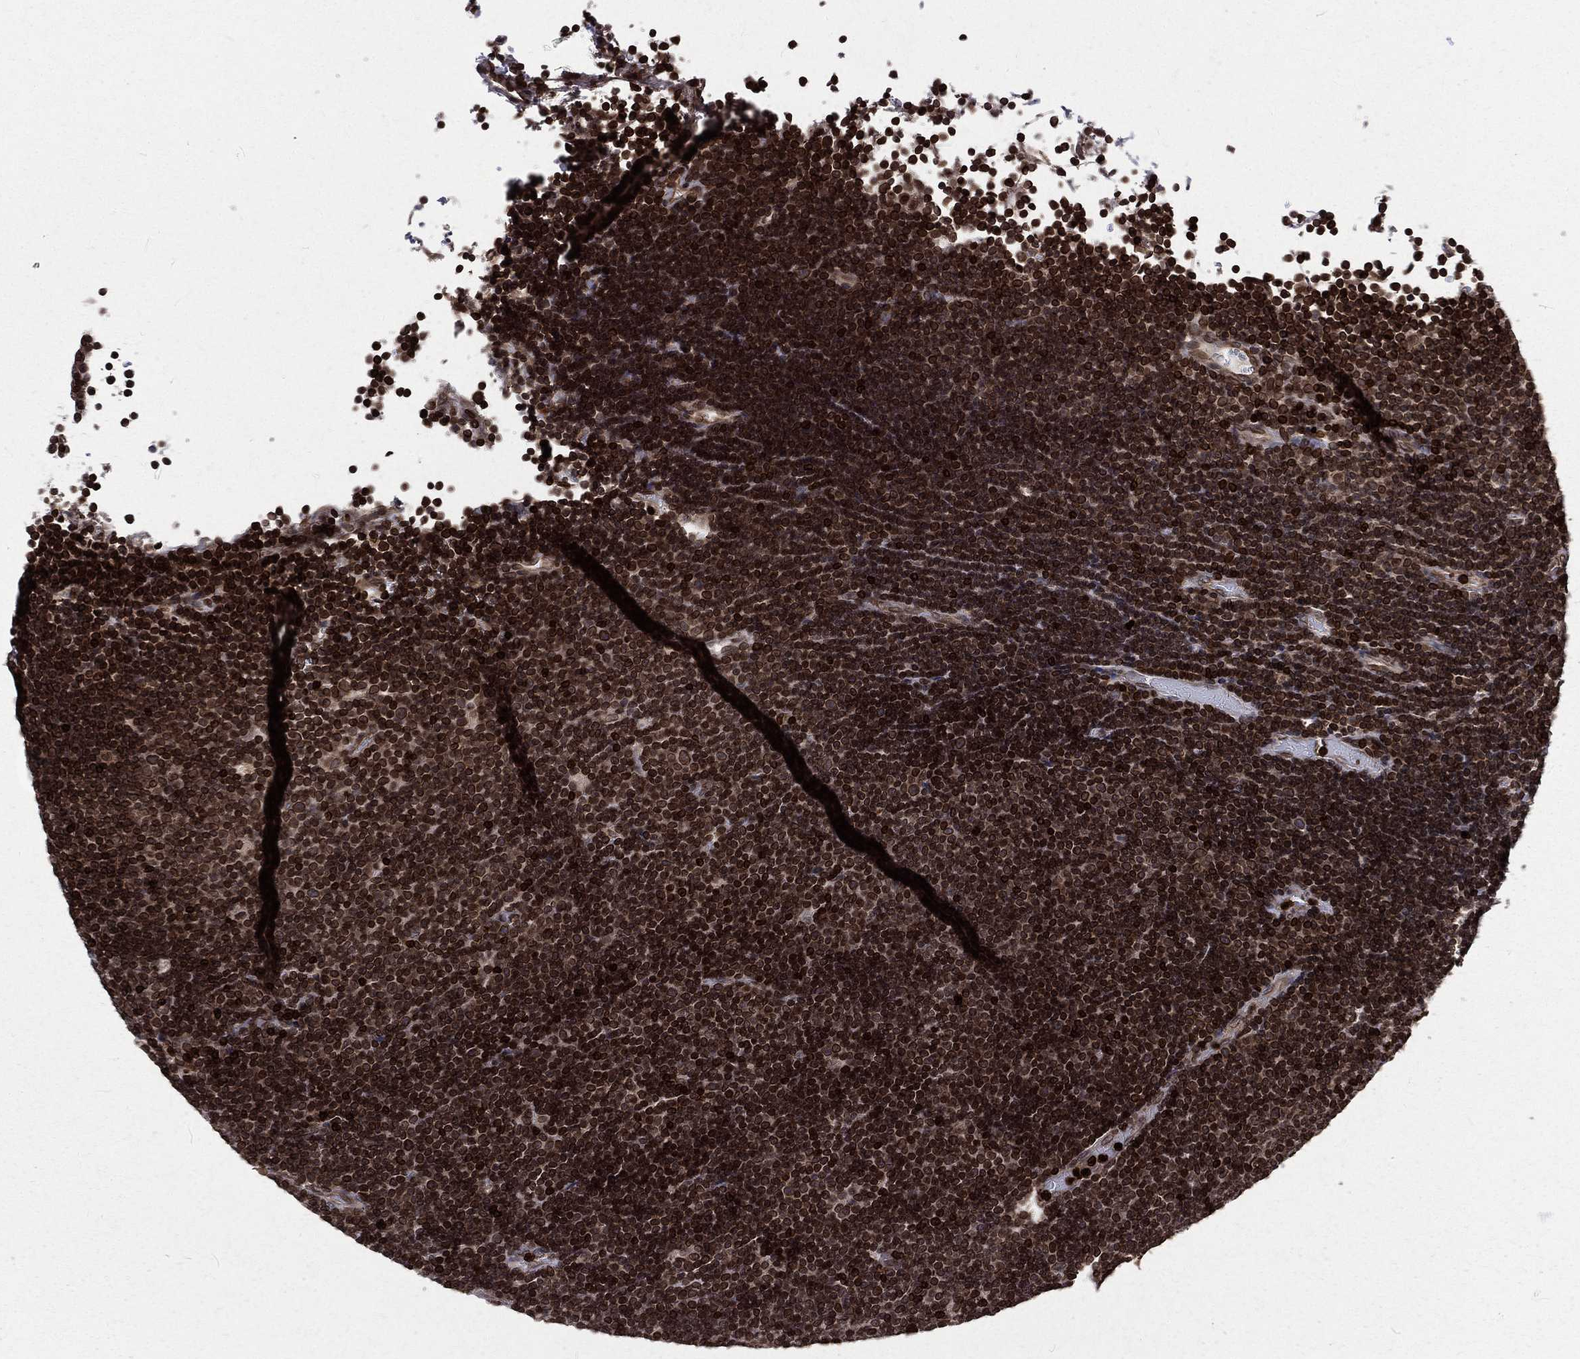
{"staining": {"intensity": "strong", "quantity": ">75%", "location": "cytoplasmic/membranous,nuclear"}, "tissue": "lymphoma", "cell_type": "Tumor cells", "image_type": "cancer", "snomed": [{"axis": "morphology", "description": "Malignant lymphoma, non-Hodgkin's type, Low grade"}, {"axis": "topography", "description": "Brain"}], "caption": "An immunohistochemistry image of neoplastic tissue is shown. Protein staining in brown highlights strong cytoplasmic/membranous and nuclear positivity in malignant lymphoma, non-Hodgkin's type (low-grade) within tumor cells.", "gene": "LBR", "patient": {"sex": "female", "age": 66}}